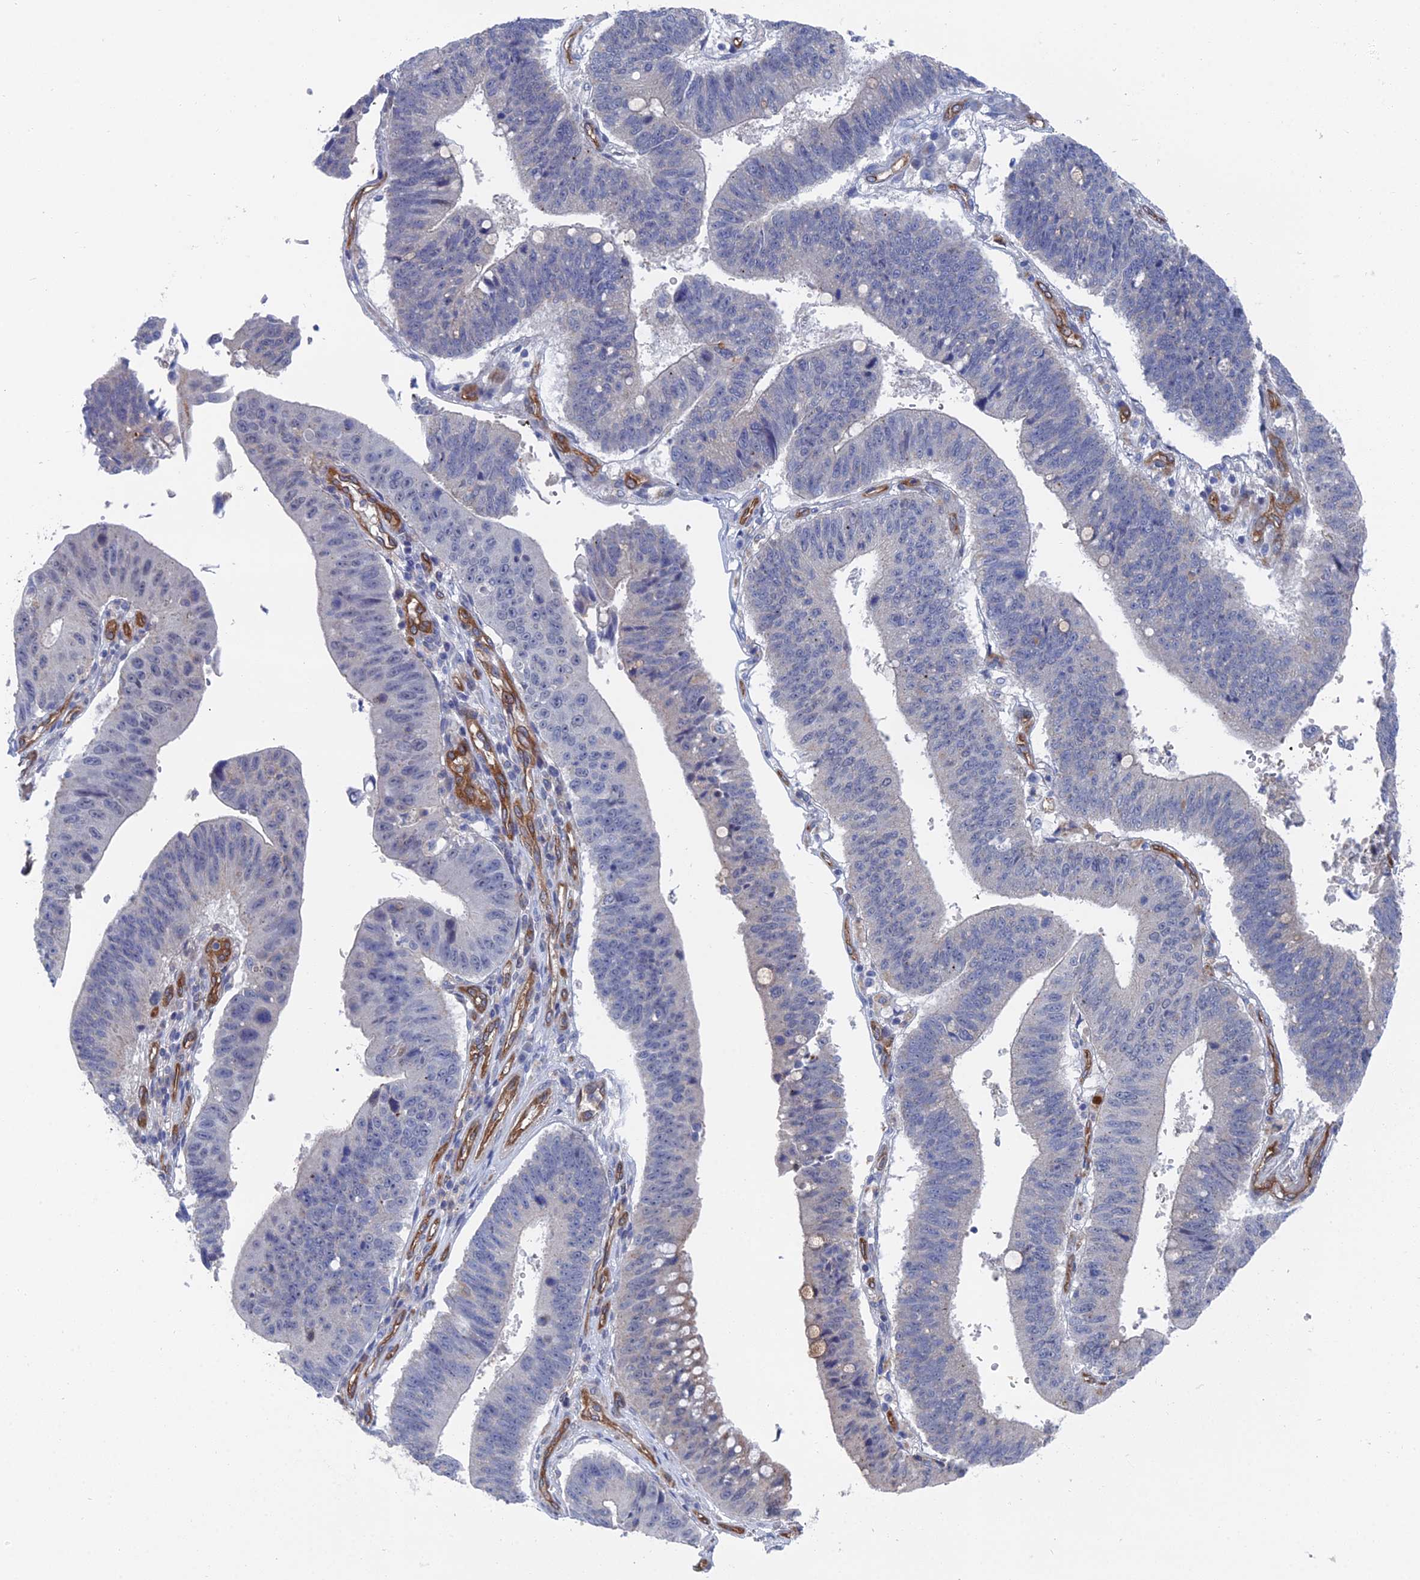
{"staining": {"intensity": "negative", "quantity": "none", "location": "none"}, "tissue": "stomach cancer", "cell_type": "Tumor cells", "image_type": "cancer", "snomed": [{"axis": "morphology", "description": "Adenocarcinoma, NOS"}, {"axis": "topography", "description": "Stomach"}], "caption": "Immunohistochemistry histopathology image of human stomach cancer (adenocarcinoma) stained for a protein (brown), which displays no positivity in tumor cells.", "gene": "ARAP3", "patient": {"sex": "male", "age": 59}}